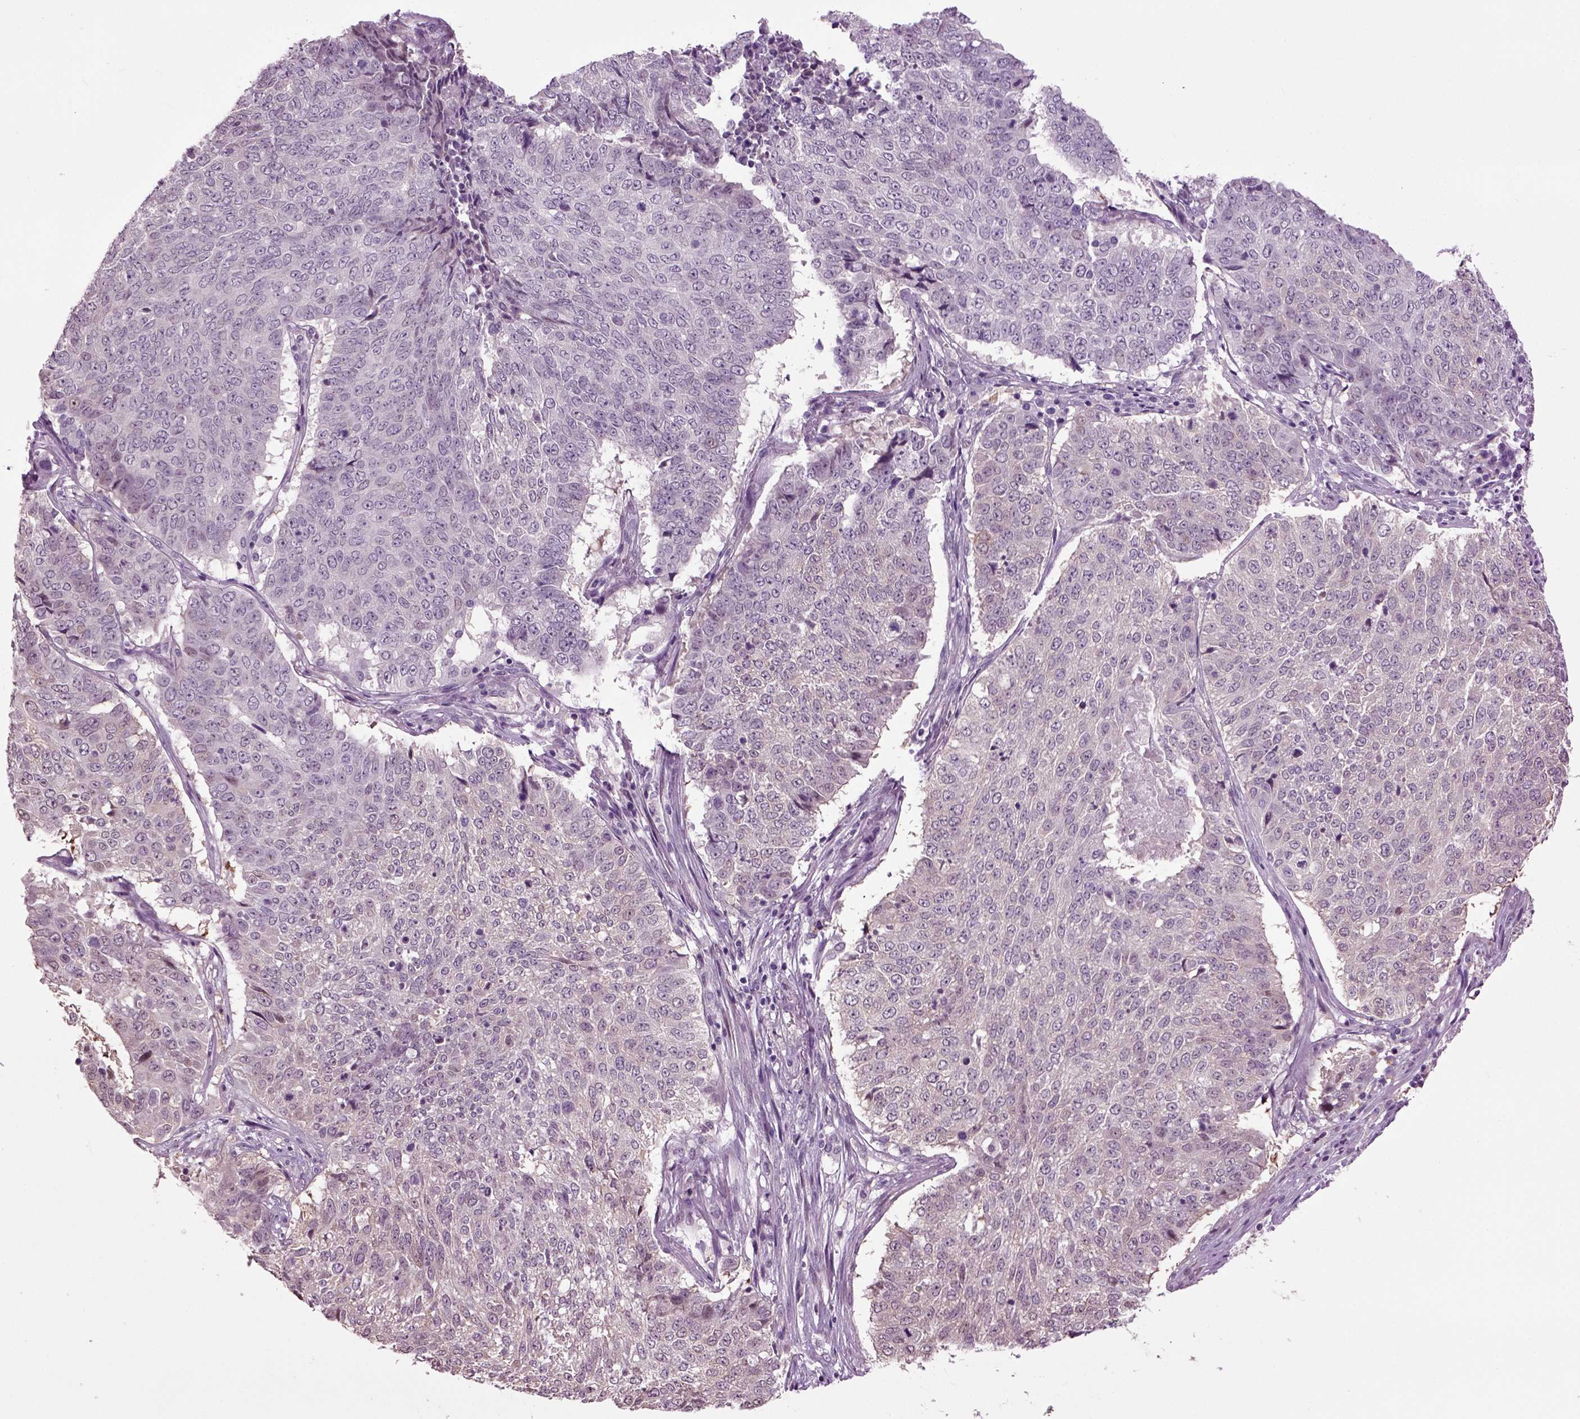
{"staining": {"intensity": "negative", "quantity": "none", "location": "none"}, "tissue": "lung cancer", "cell_type": "Tumor cells", "image_type": "cancer", "snomed": [{"axis": "morphology", "description": "Squamous cell carcinoma, NOS"}, {"axis": "topography", "description": "Lung"}], "caption": "The histopathology image demonstrates no significant expression in tumor cells of lung squamous cell carcinoma.", "gene": "PLCH2", "patient": {"sex": "male", "age": 64}}